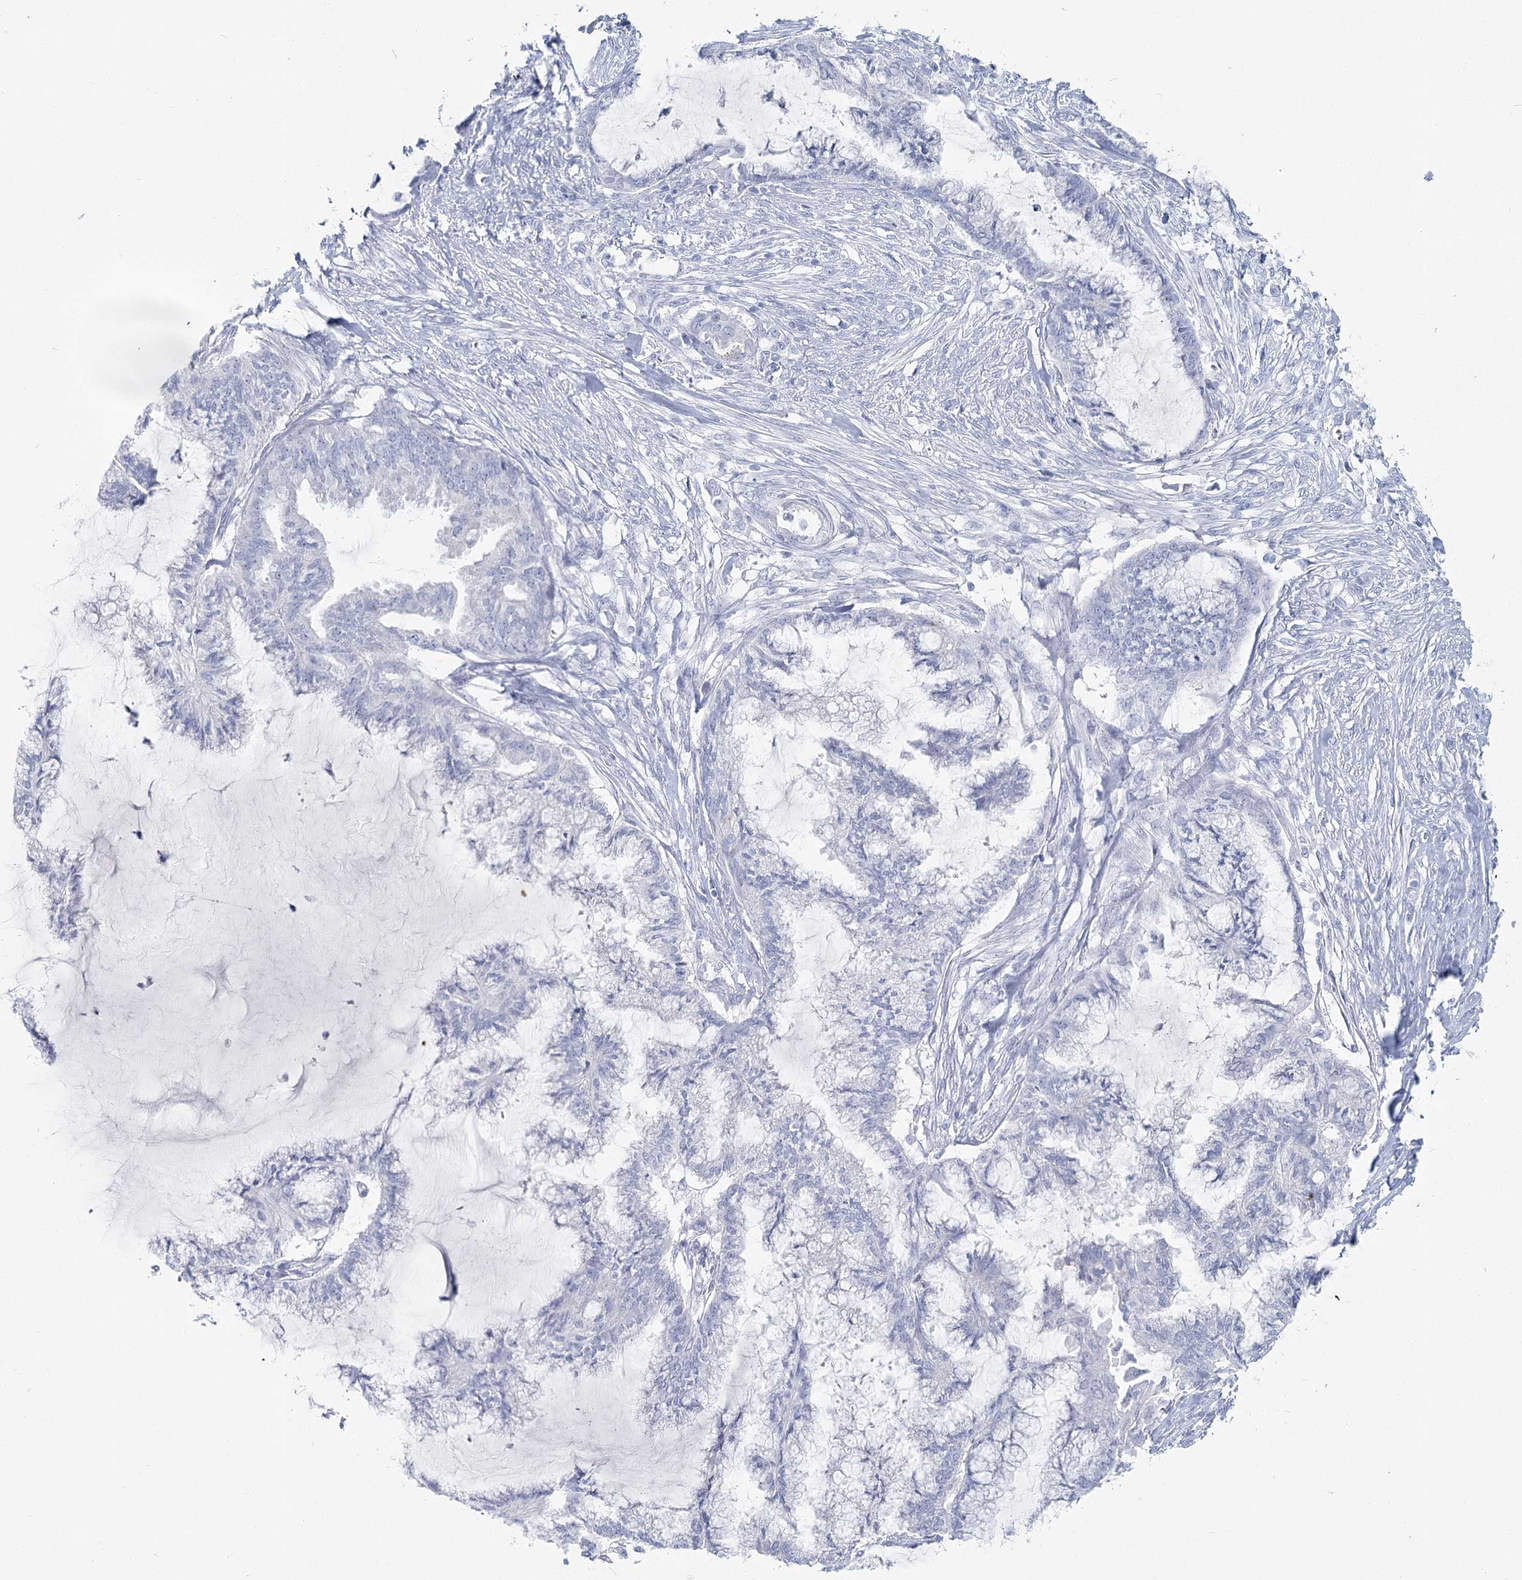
{"staining": {"intensity": "negative", "quantity": "none", "location": "none"}, "tissue": "endometrial cancer", "cell_type": "Tumor cells", "image_type": "cancer", "snomed": [{"axis": "morphology", "description": "Adenocarcinoma, NOS"}, {"axis": "topography", "description": "Endometrium"}], "caption": "The IHC micrograph has no significant expression in tumor cells of endometrial cancer tissue.", "gene": "IFIT5", "patient": {"sex": "female", "age": 86}}